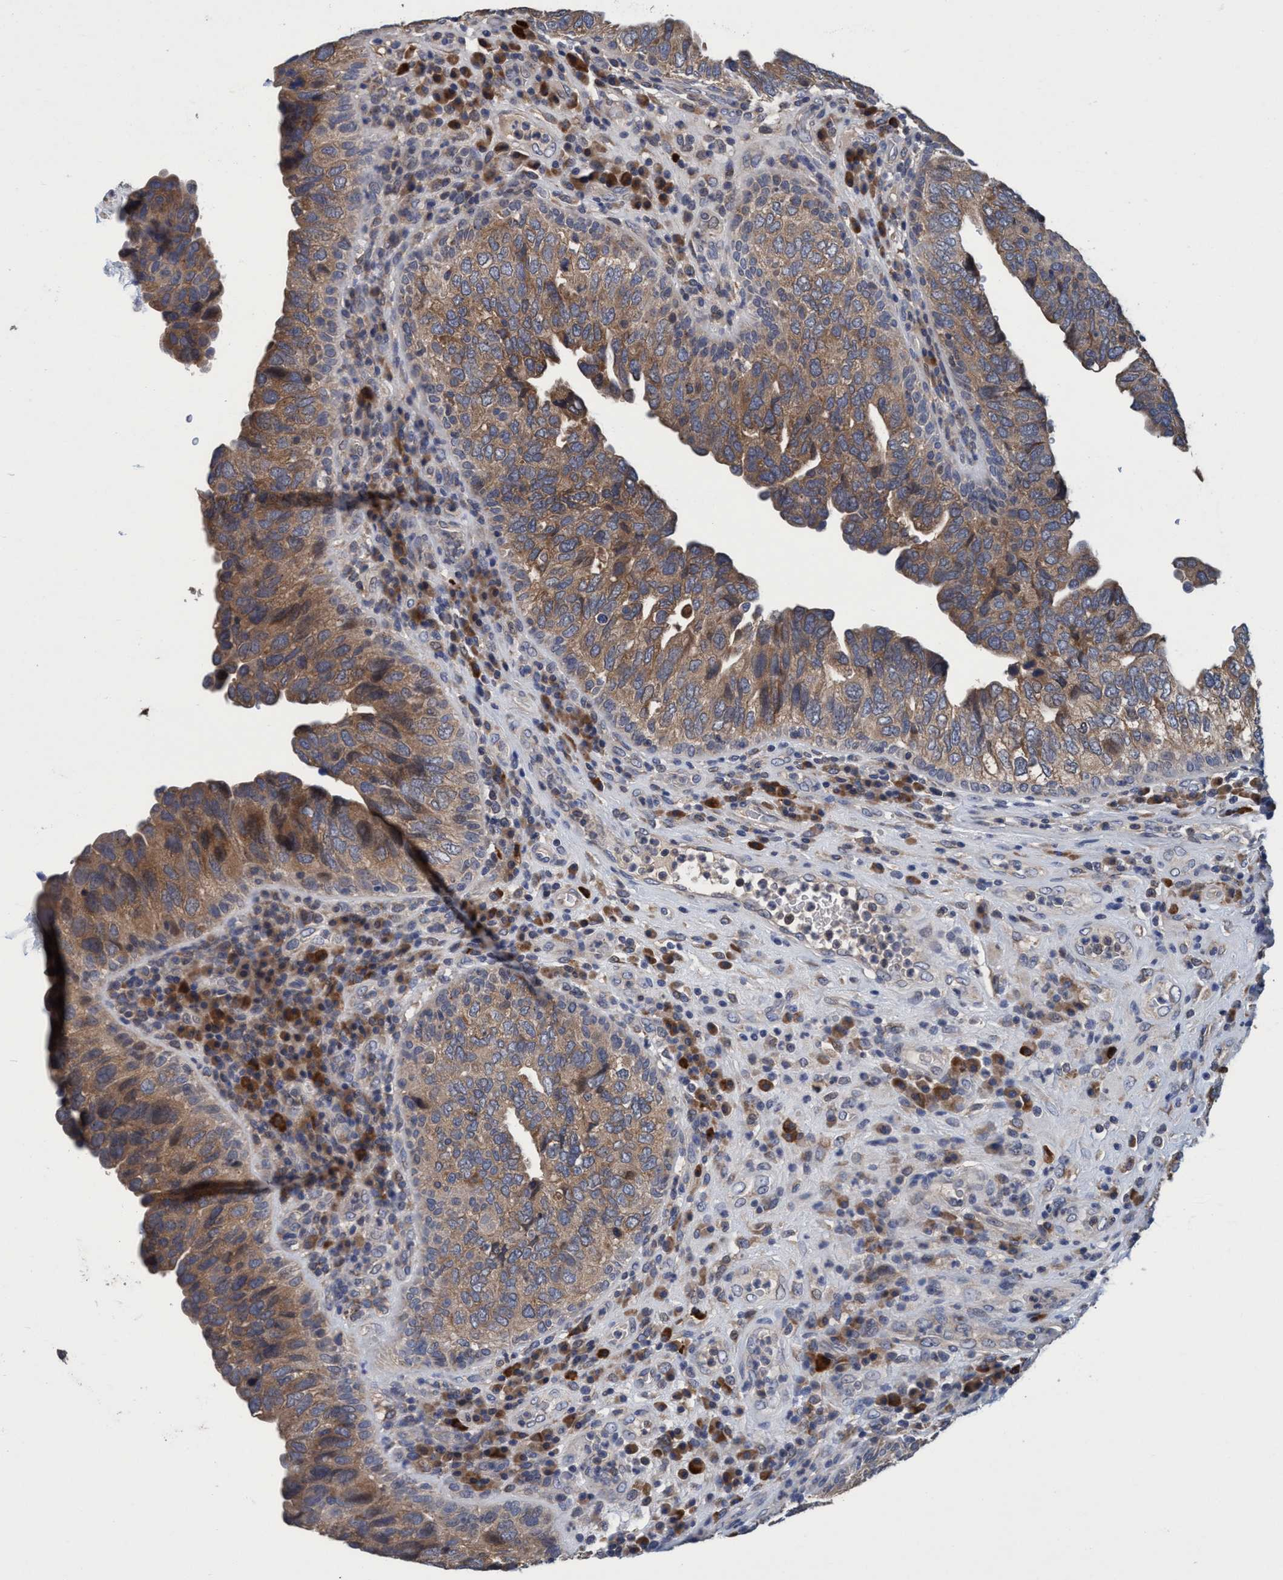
{"staining": {"intensity": "weak", "quantity": ">75%", "location": "cytoplasmic/membranous"}, "tissue": "urothelial cancer", "cell_type": "Tumor cells", "image_type": "cancer", "snomed": [{"axis": "morphology", "description": "Urothelial carcinoma, High grade"}, {"axis": "topography", "description": "Urinary bladder"}], "caption": "Protein positivity by IHC displays weak cytoplasmic/membranous expression in approximately >75% of tumor cells in high-grade urothelial carcinoma. The staining was performed using DAB (3,3'-diaminobenzidine) to visualize the protein expression in brown, while the nuclei were stained in blue with hematoxylin (Magnification: 20x).", "gene": "CALCOCO2", "patient": {"sex": "female", "age": 82}}